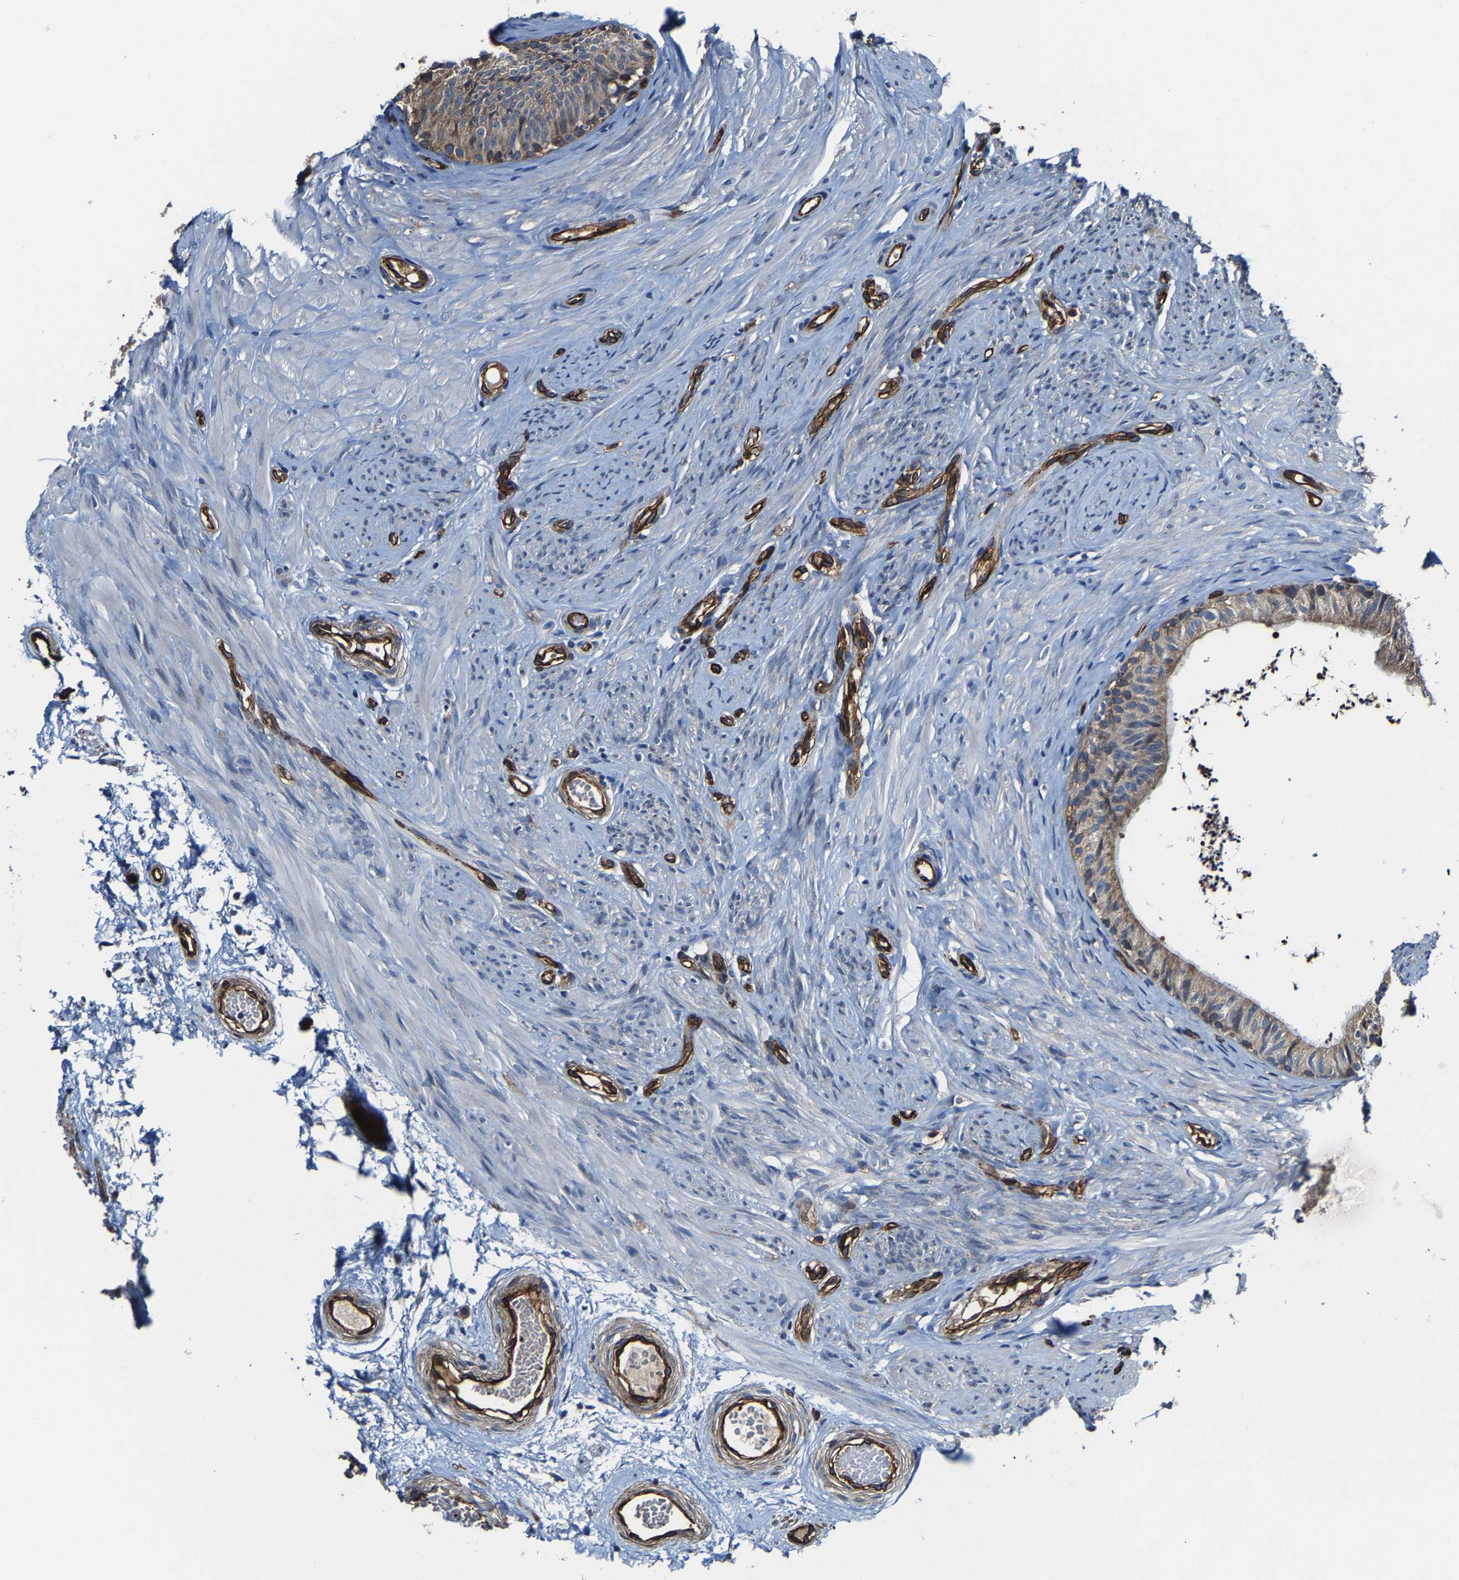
{"staining": {"intensity": "moderate", "quantity": ">75%", "location": "cytoplasmic/membranous"}, "tissue": "epididymis", "cell_type": "Glandular cells", "image_type": "normal", "snomed": [{"axis": "morphology", "description": "Normal tissue, NOS"}, {"axis": "topography", "description": "Epididymis"}], "caption": "Protein staining shows moderate cytoplasmic/membranous positivity in approximately >75% of glandular cells in normal epididymis.", "gene": "GFRA3", "patient": {"sex": "male", "age": 56}}